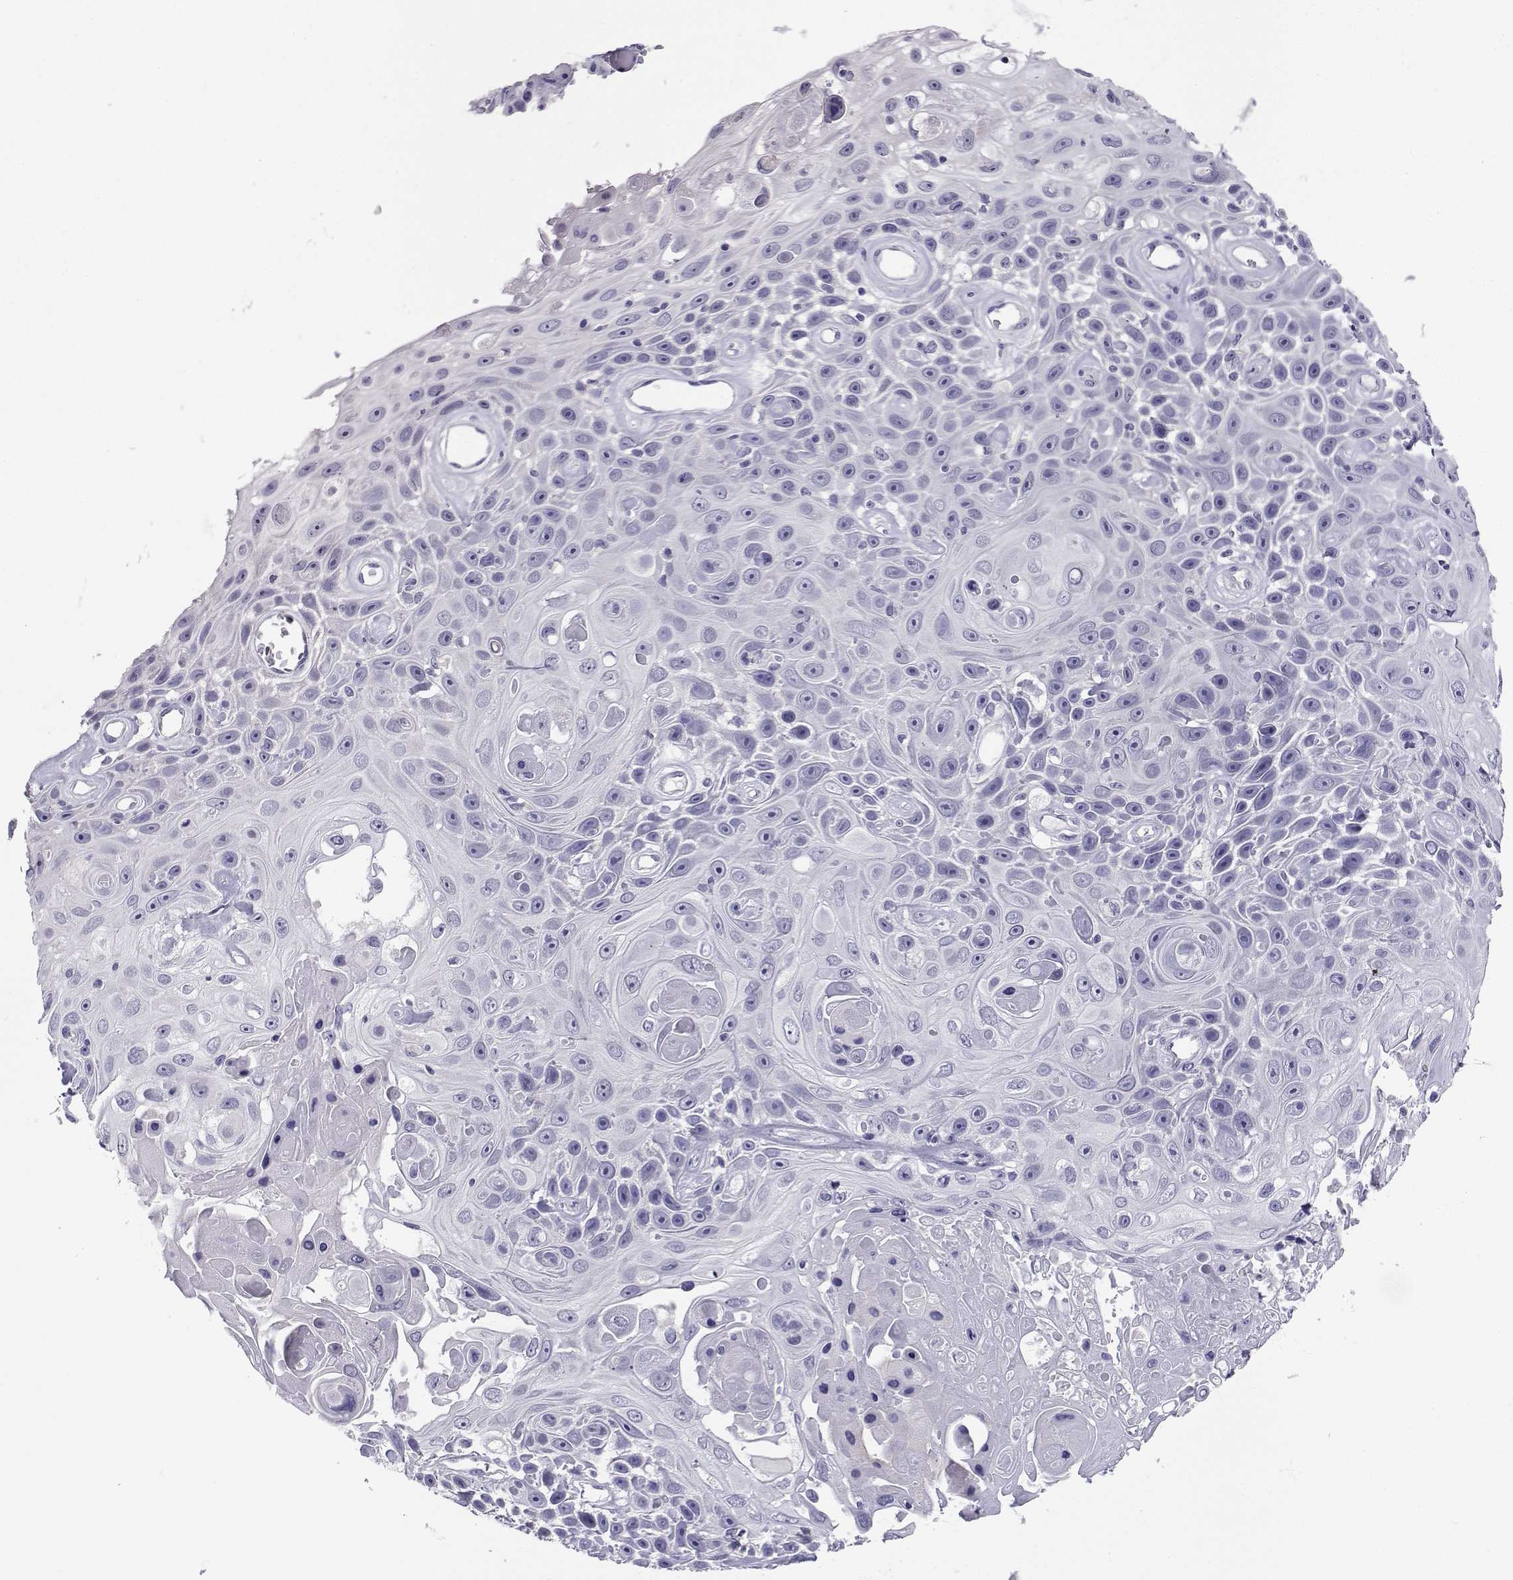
{"staining": {"intensity": "negative", "quantity": "none", "location": "none"}, "tissue": "skin cancer", "cell_type": "Tumor cells", "image_type": "cancer", "snomed": [{"axis": "morphology", "description": "Squamous cell carcinoma, NOS"}, {"axis": "topography", "description": "Skin"}], "caption": "DAB (3,3'-diaminobenzidine) immunohistochemical staining of squamous cell carcinoma (skin) reveals no significant expression in tumor cells.", "gene": "SLC6A3", "patient": {"sex": "male", "age": 82}}